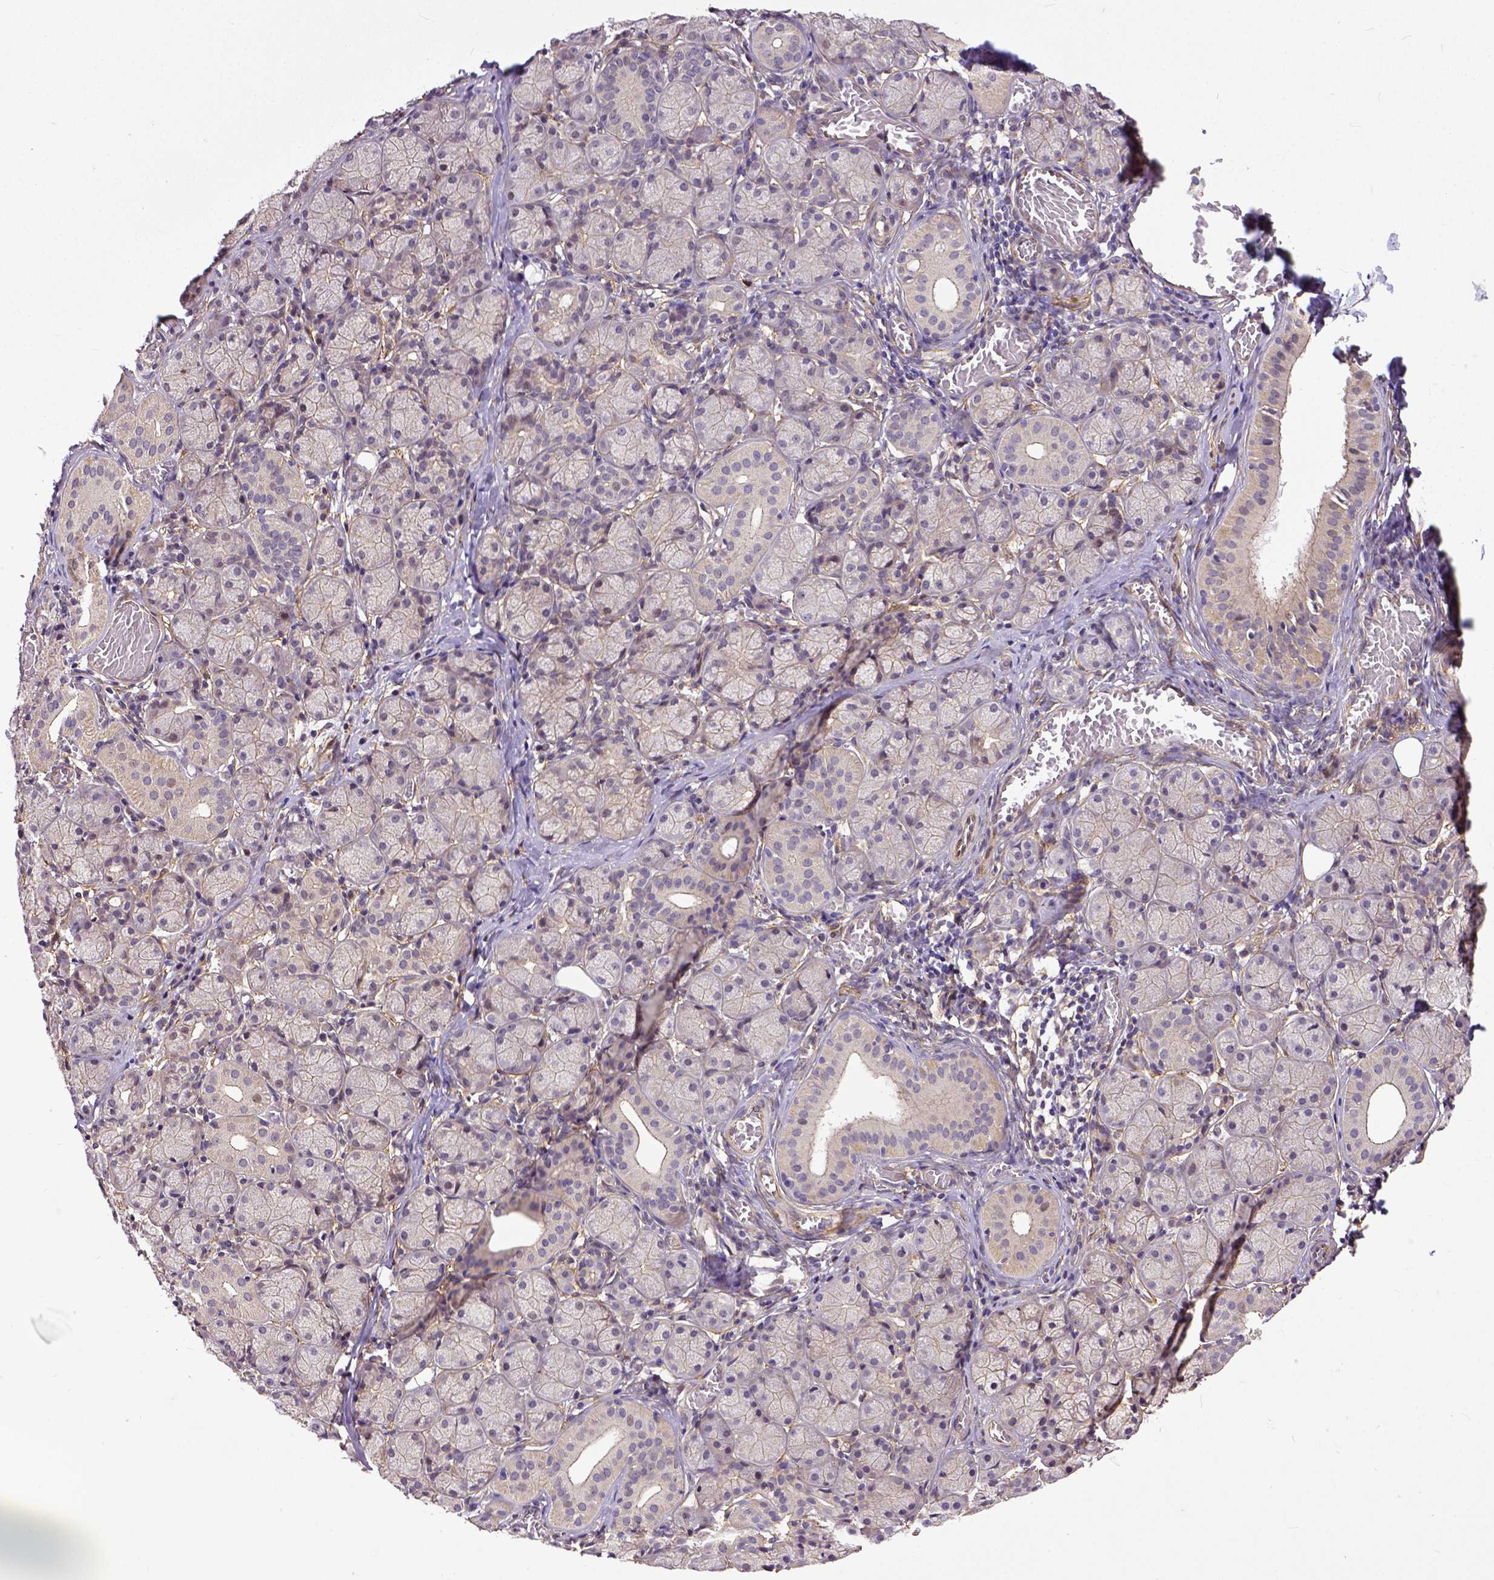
{"staining": {"intensity": "weak", "quantity": "<25%", "location": "cytoplasmic/membranous"}, "tissue": "salivary gland", "cell_type": "Glandular cells", "image_type": "normal", "snomed": [{"axis": "morphology", "description": "Normal tissue, NOS"}, {"axis": "topography", "description": "Salivary gland"}, {"axis": "topography", "description": "Peripheral nerve tissue"}], "caption": "Immunohistochemistry of normal salivary gland exhibits no staining in glandular cells.", "gene": "DICER1", "patient": {"sex": "female", "age": 24}}